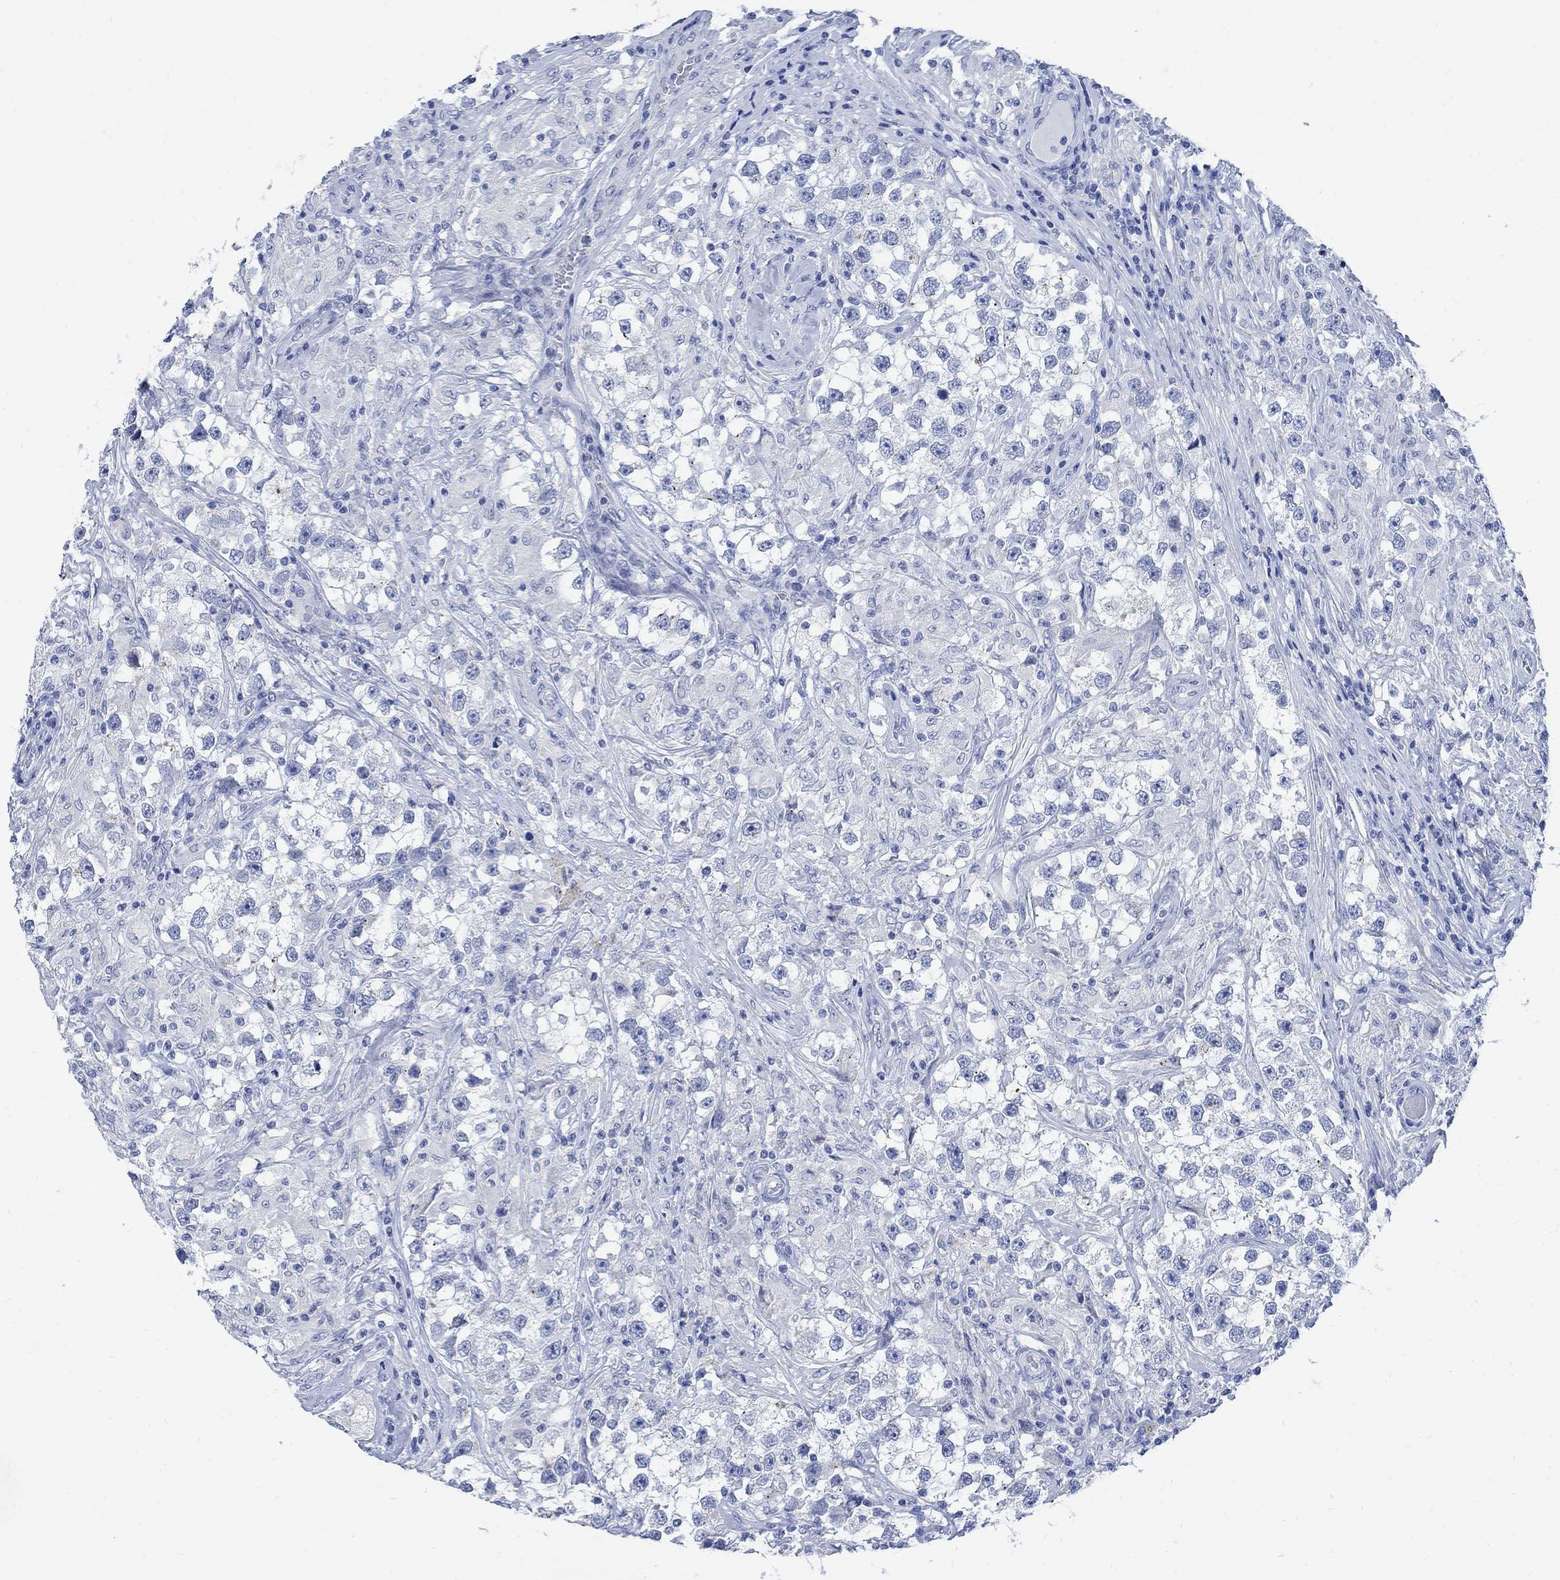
{"staining": {"intensity": "negative", "quantity": "none", "location": "none"}, "tissue": "testis cancer", "cell_type": "Tumor cells", "image_type": "cancer", "snomed": [{"axis": "morphology", "description": "Seminoma, NOS"}, {"axis": "topography", "description": "Testis"}], "caption": "This is an IHC photomicrograph of testis seminoma. There is no positivity in tumor cells.", "gene": "CAMK2N1", "patient": {"sex": "male", "age": 46}}